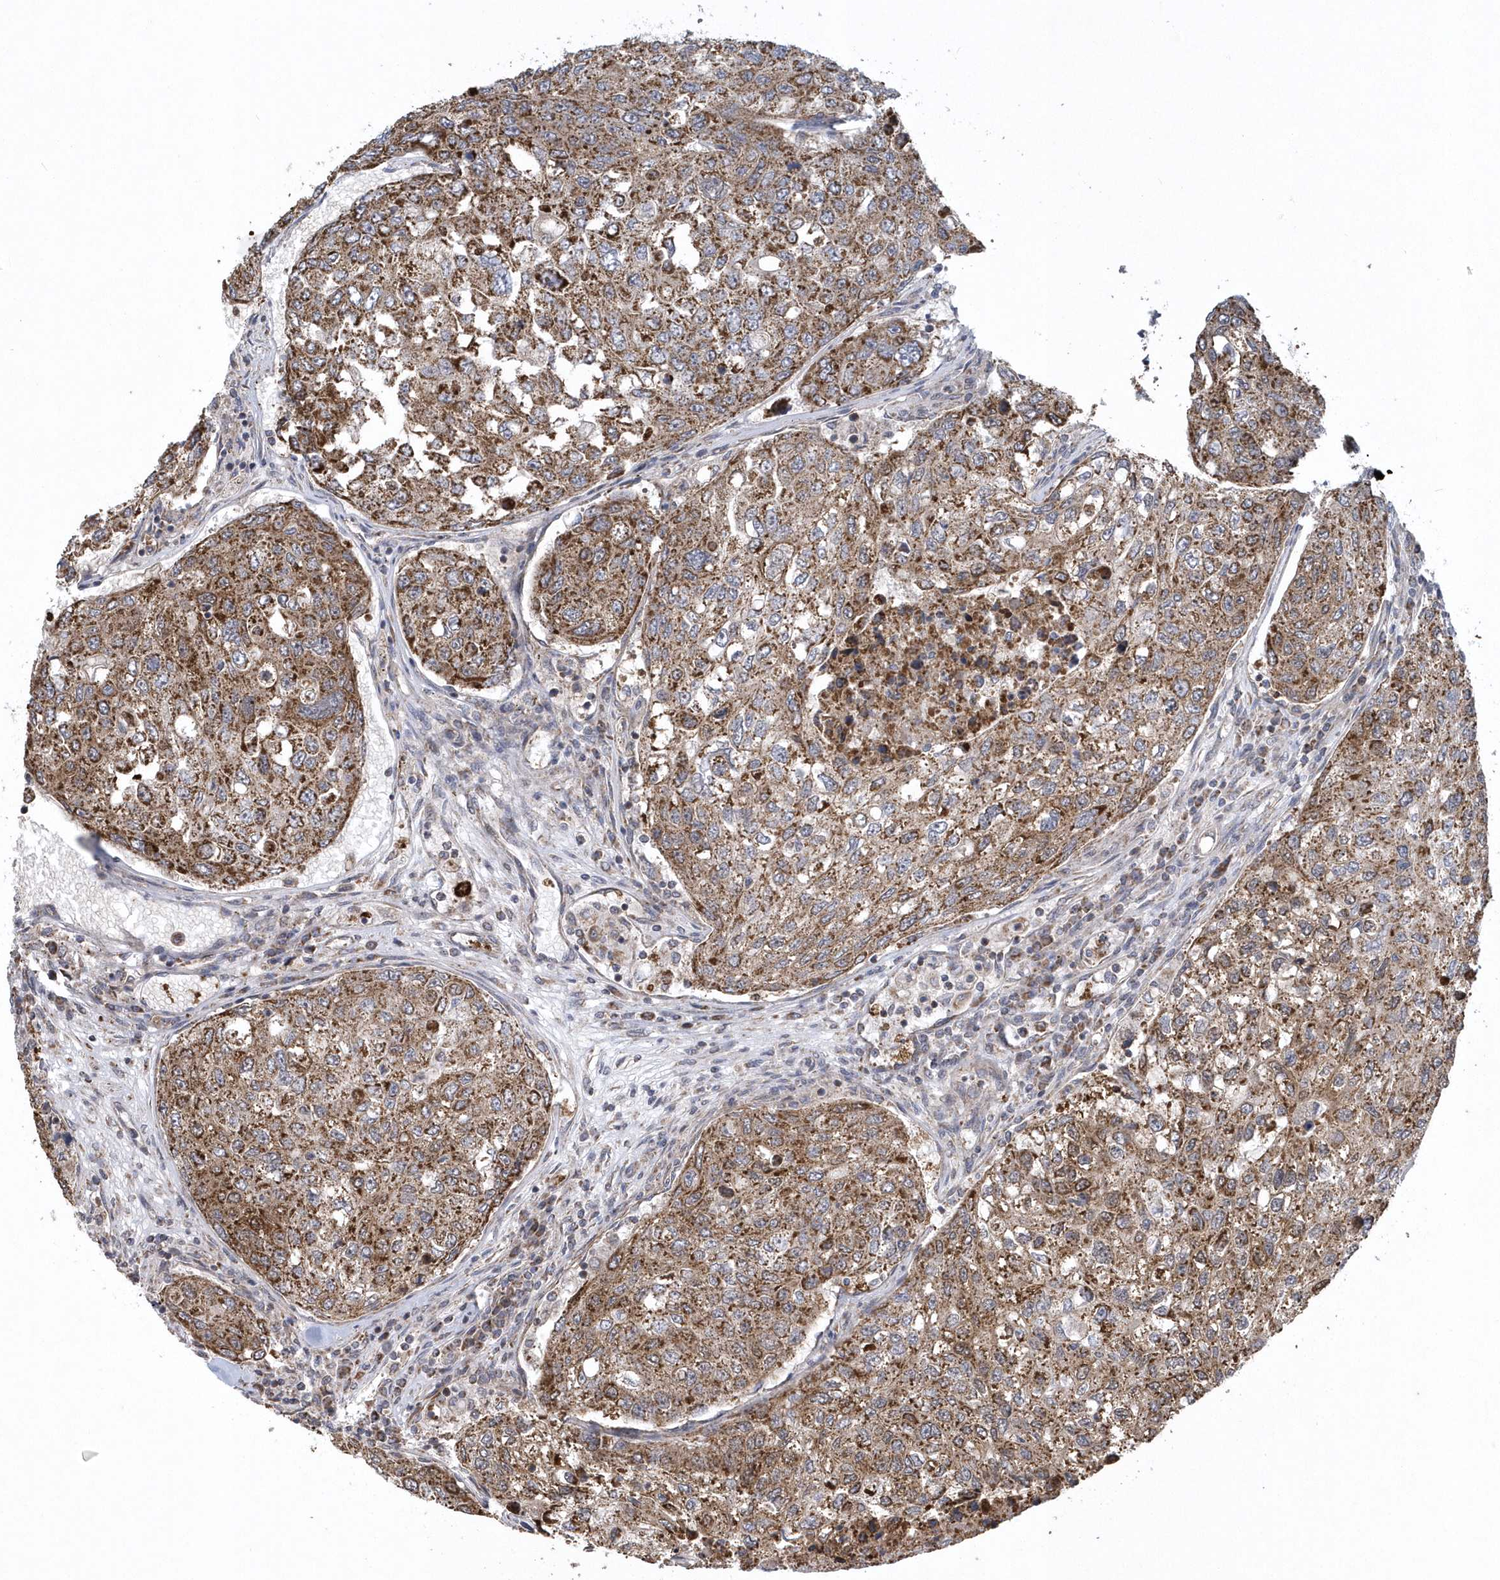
{"staining": {"intensity": "strong", "quantity": ">75%", "location": "cytoplasmic/membranous"}, "tissue": "urothelial cancer", "cell_type": "Tumor cells", "image_type": "cancer", "snomed": [{"axis": "morphology", "description": "Urothelial carcinoma, High grade"}, {"axis": "topography", "description": "Lymph node"}, {"axis": "topography", "description": "Urinary bladder"}], "caption": "Immunohistochemistry (IHC) of human urothelial cancer displays high levels of strong cytoplasmic/membranous staining in approximately >75% of tumor cells. (Brightfield microscopy of DAB IHC at high magnification).", "gene": "SLX9", "patient": {"sex": "male", "age": 51}}